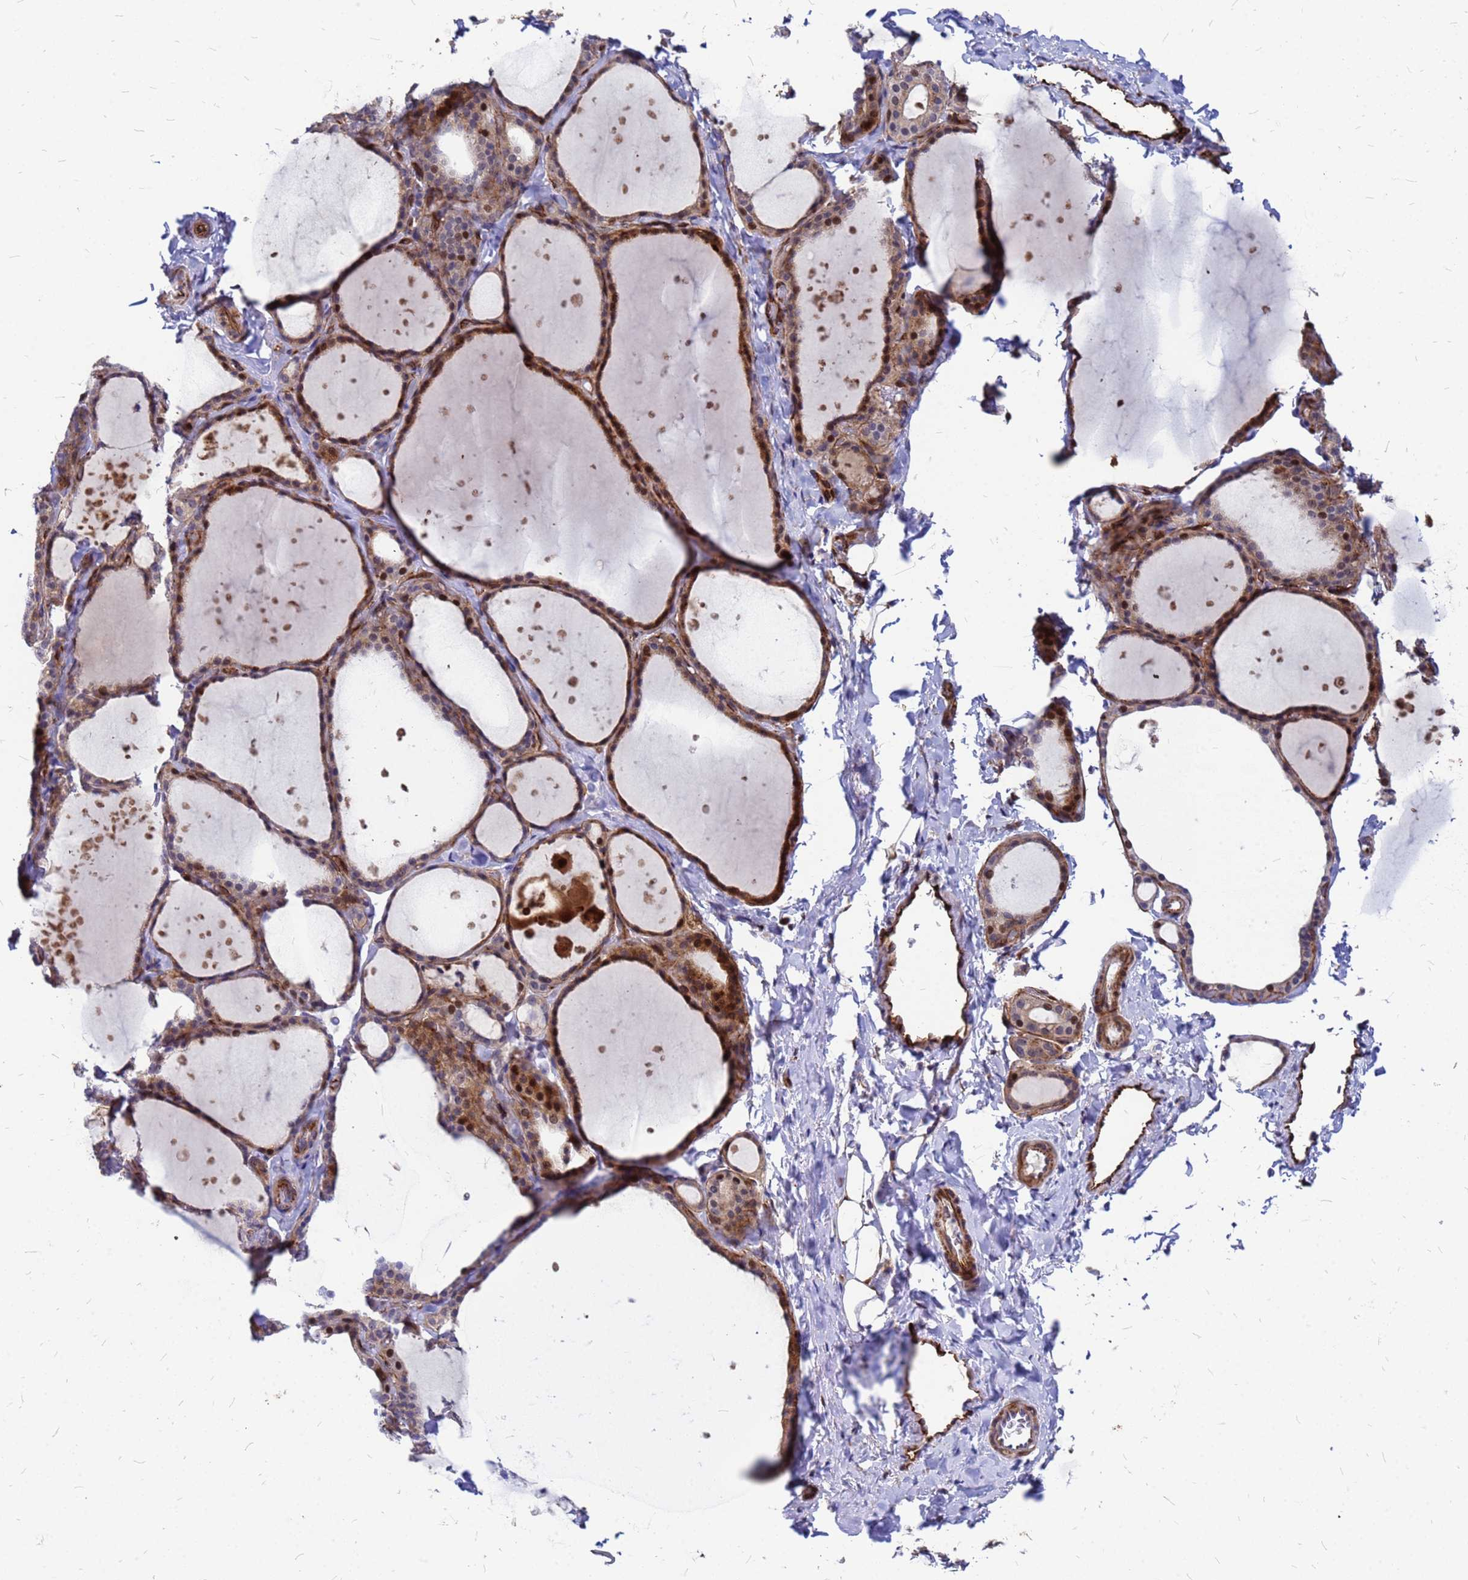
{"staining": {"intensity": "moderate", "quantity": "25%-75%", "location": "cytoplasmic/membranous,nuclear"}, "tissue": "thyroid gland", "cell_type": "Glandular cells", "image_type": "normal", "snomed": [{"axis": "morphology", "description": "Normal tissue, NOS"}, {"axis": "topography", "description": "Thyroid gland"}], "caption": "Protein expression analysis of normal thyroid gland shows moderate cytoplasmic/membranous,nuclear staining in about 25%-75% of glandular cells. (Stains: DAB in brown, nuclei in blue, Microscopy: brightfield microscopy at high magnification).", "gene": "NOSTRIN", "patient": {"sex": "female", "age": 44}}